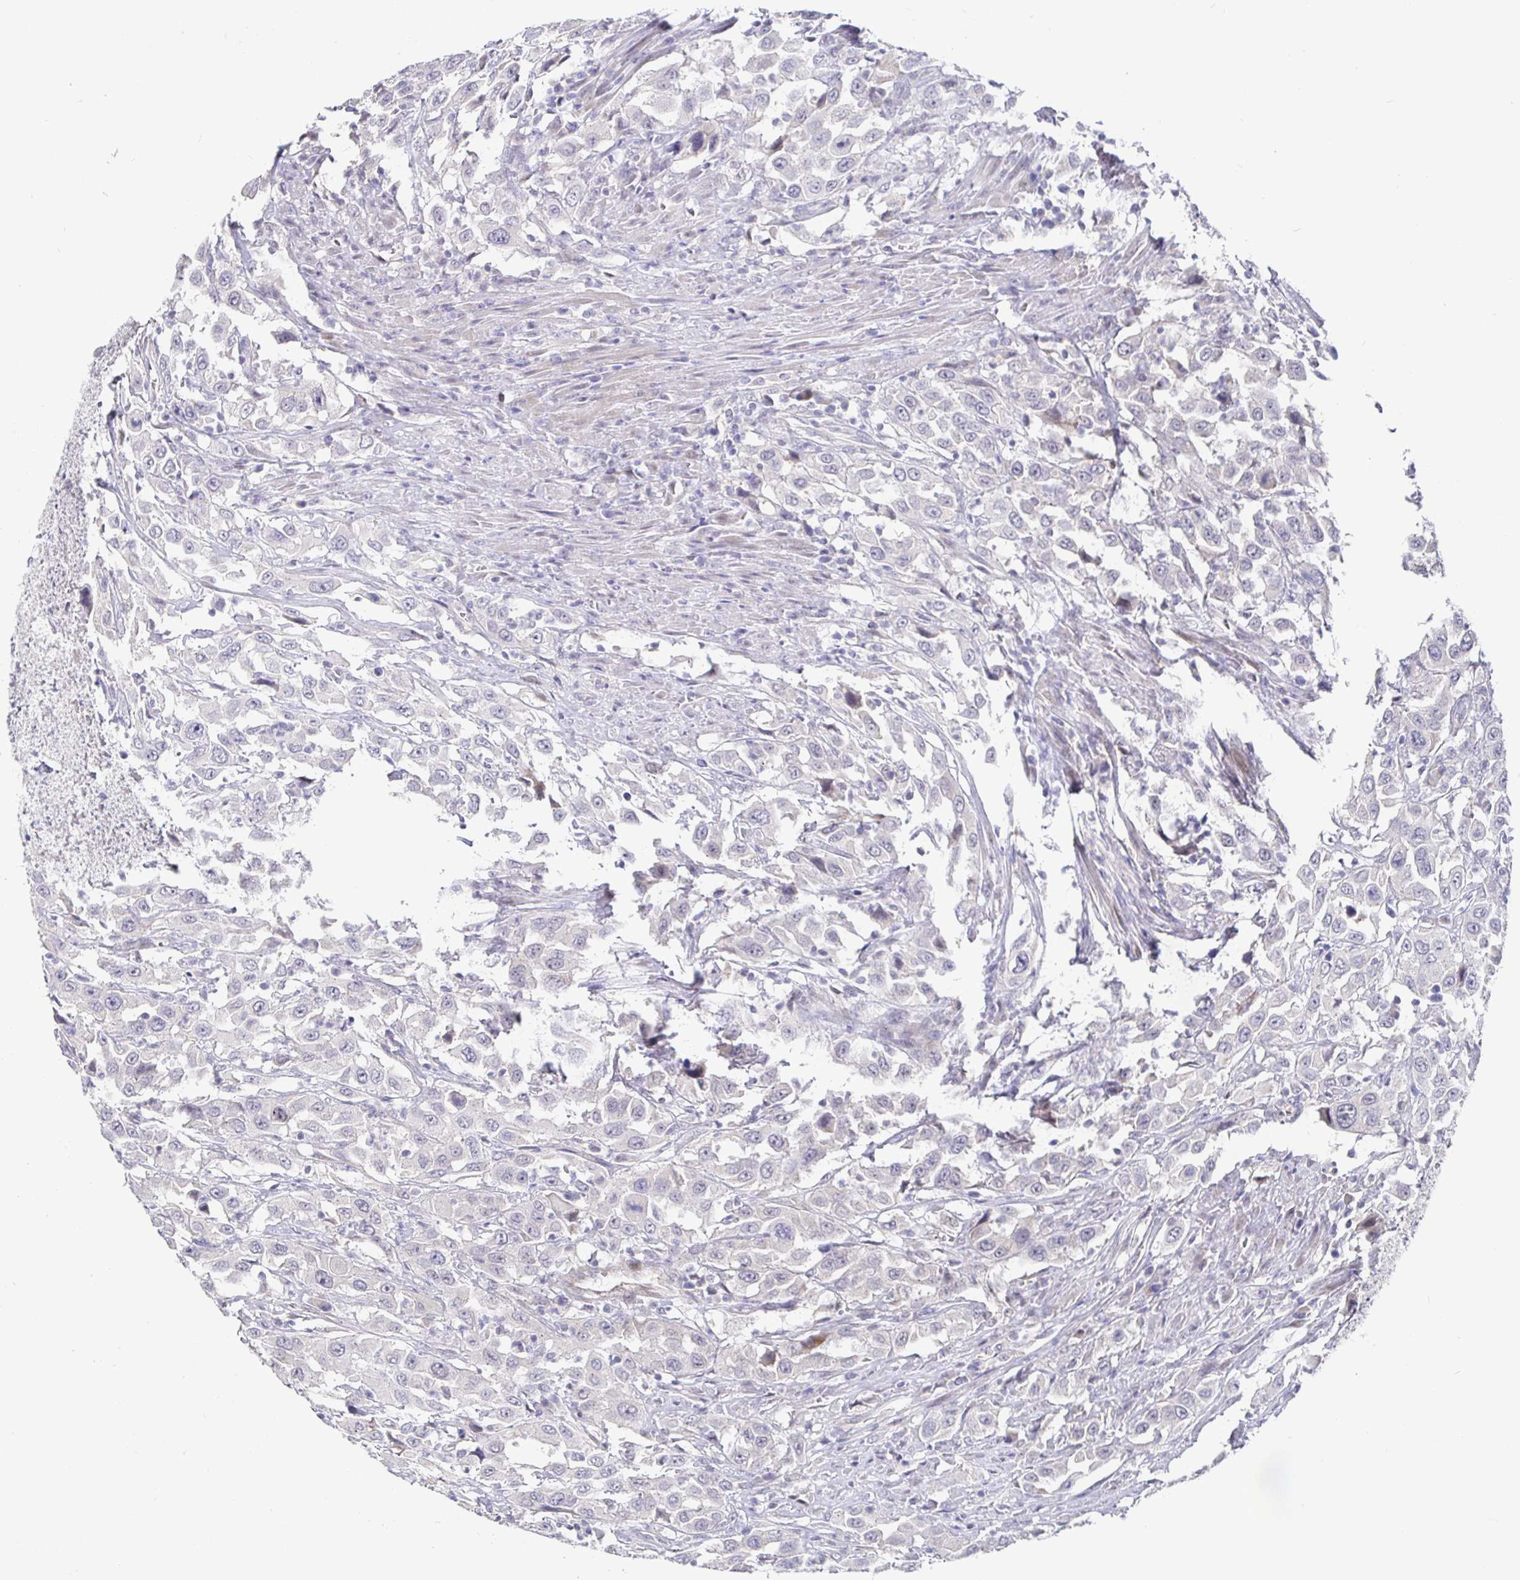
{"staining": {"intensity": "negative", "quantity": "none", "location": "none"}, "tissue": "urothelial cancer", "cell_type": "Tumor cells", "image_type": "cancer", "snomed": [{"axis": "morphology", "description": "Urothelial carcinoma, High grade"}, {"axis": "topography", "description": "Urinary bladder"}], "caption": "Tumor cells are negative for brown protein staining in urothelial carcinoma (high-grade).", "gene": "CIT", "patient": {"sex": "male", "age": 61}}